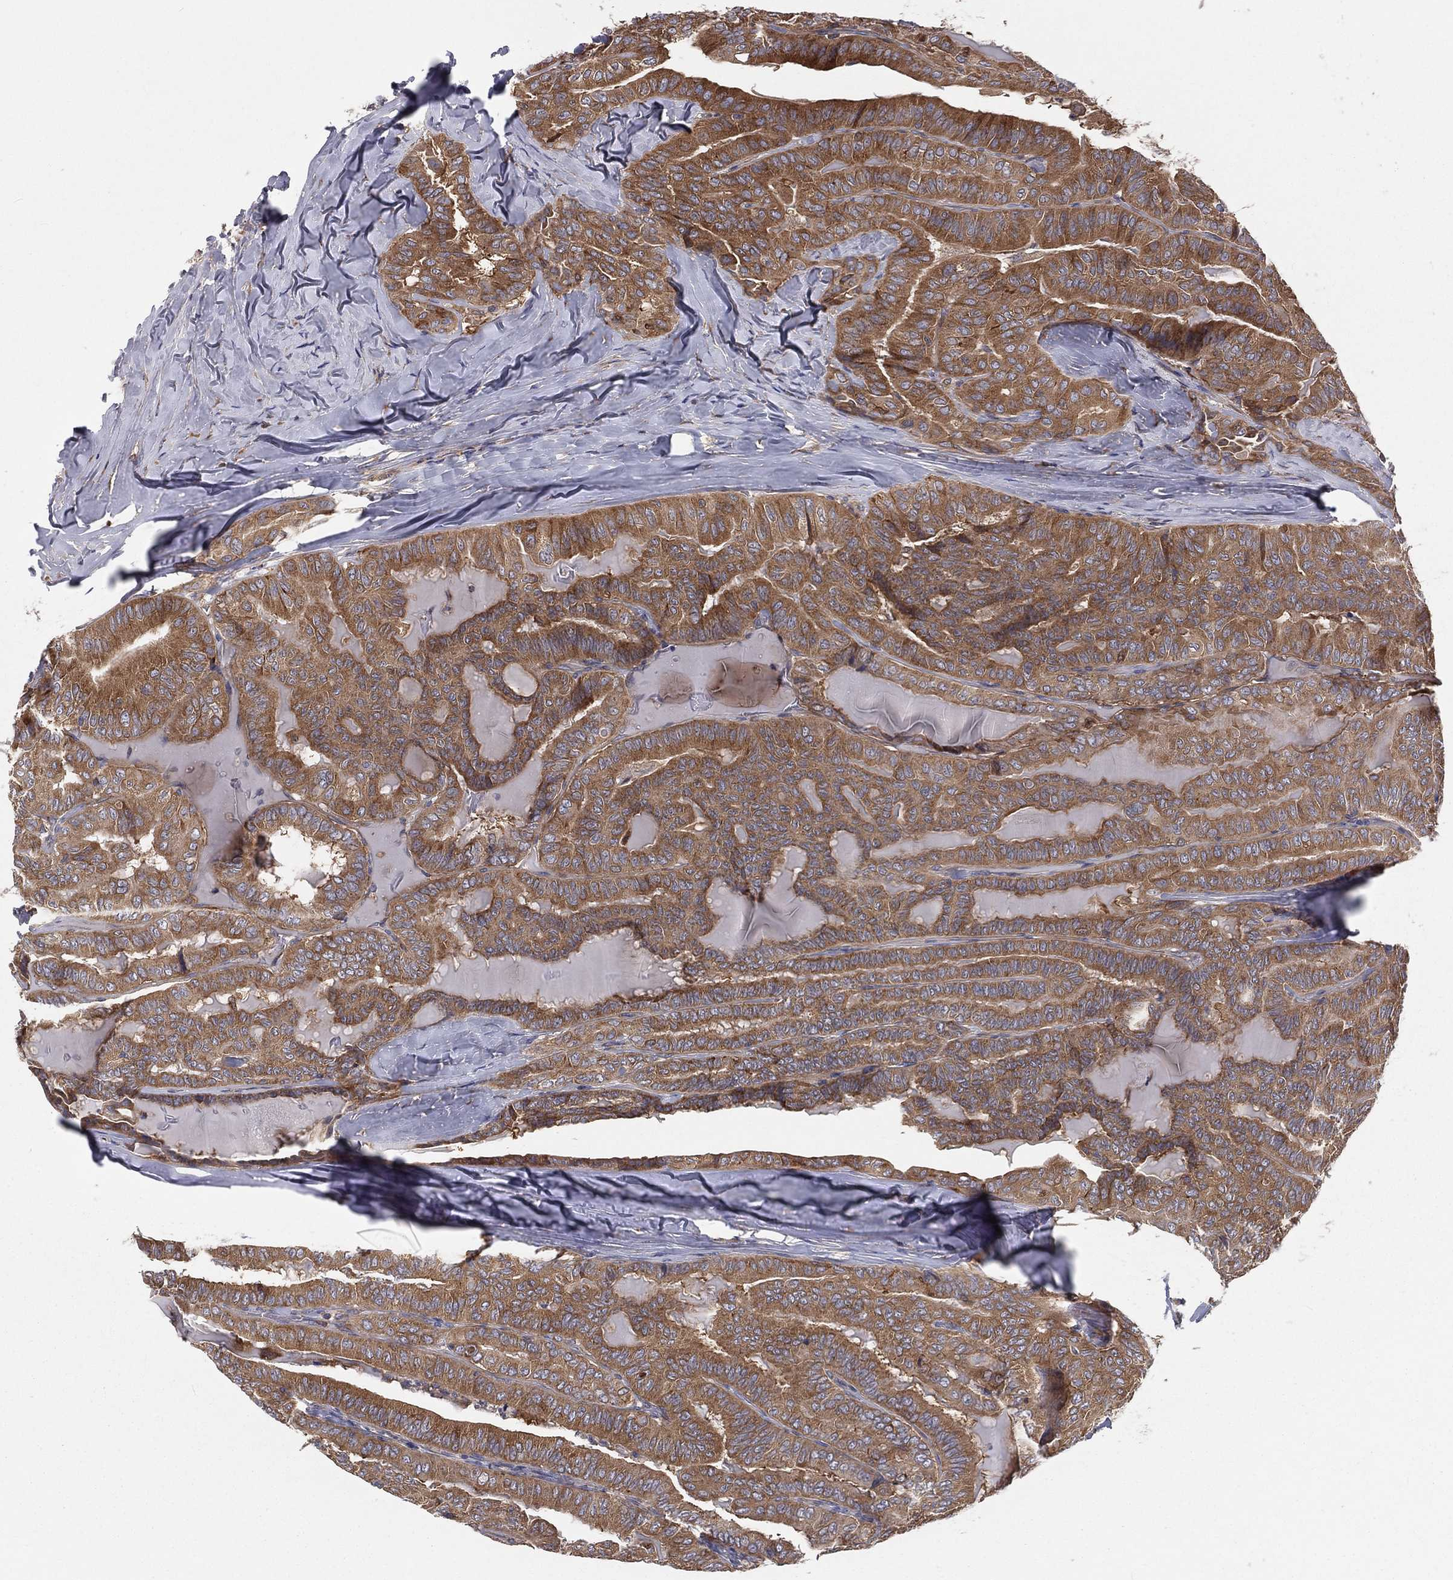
{"staining": {"intensity": "strong", "quantity": ">75%", "location": "cytoplasmic/membranous"}, "tissue": "thyroid cancer", "cell_type": "Tumor cells", "image_type": "cancer", "snomed": [{"axis": "morphology", "description": "Papillary adenocarcinoma, NOS"}, {"axis": "topography", "description": "Thyroid gland"}], "caption": "Papillary adenocarcinoma (thyroid) tissue exhibits strong cytoplasmic/membranous expression in approximately >75% of tumor cells The protein of interest is stained brown, and the nuclei are stained in blue (DAB (3,3'-diaminobenzidine) IHC with brightfield microscopy, high magnification).", "gene": "EIF2B5", "patient": {"sex": "female", "age": 68}}